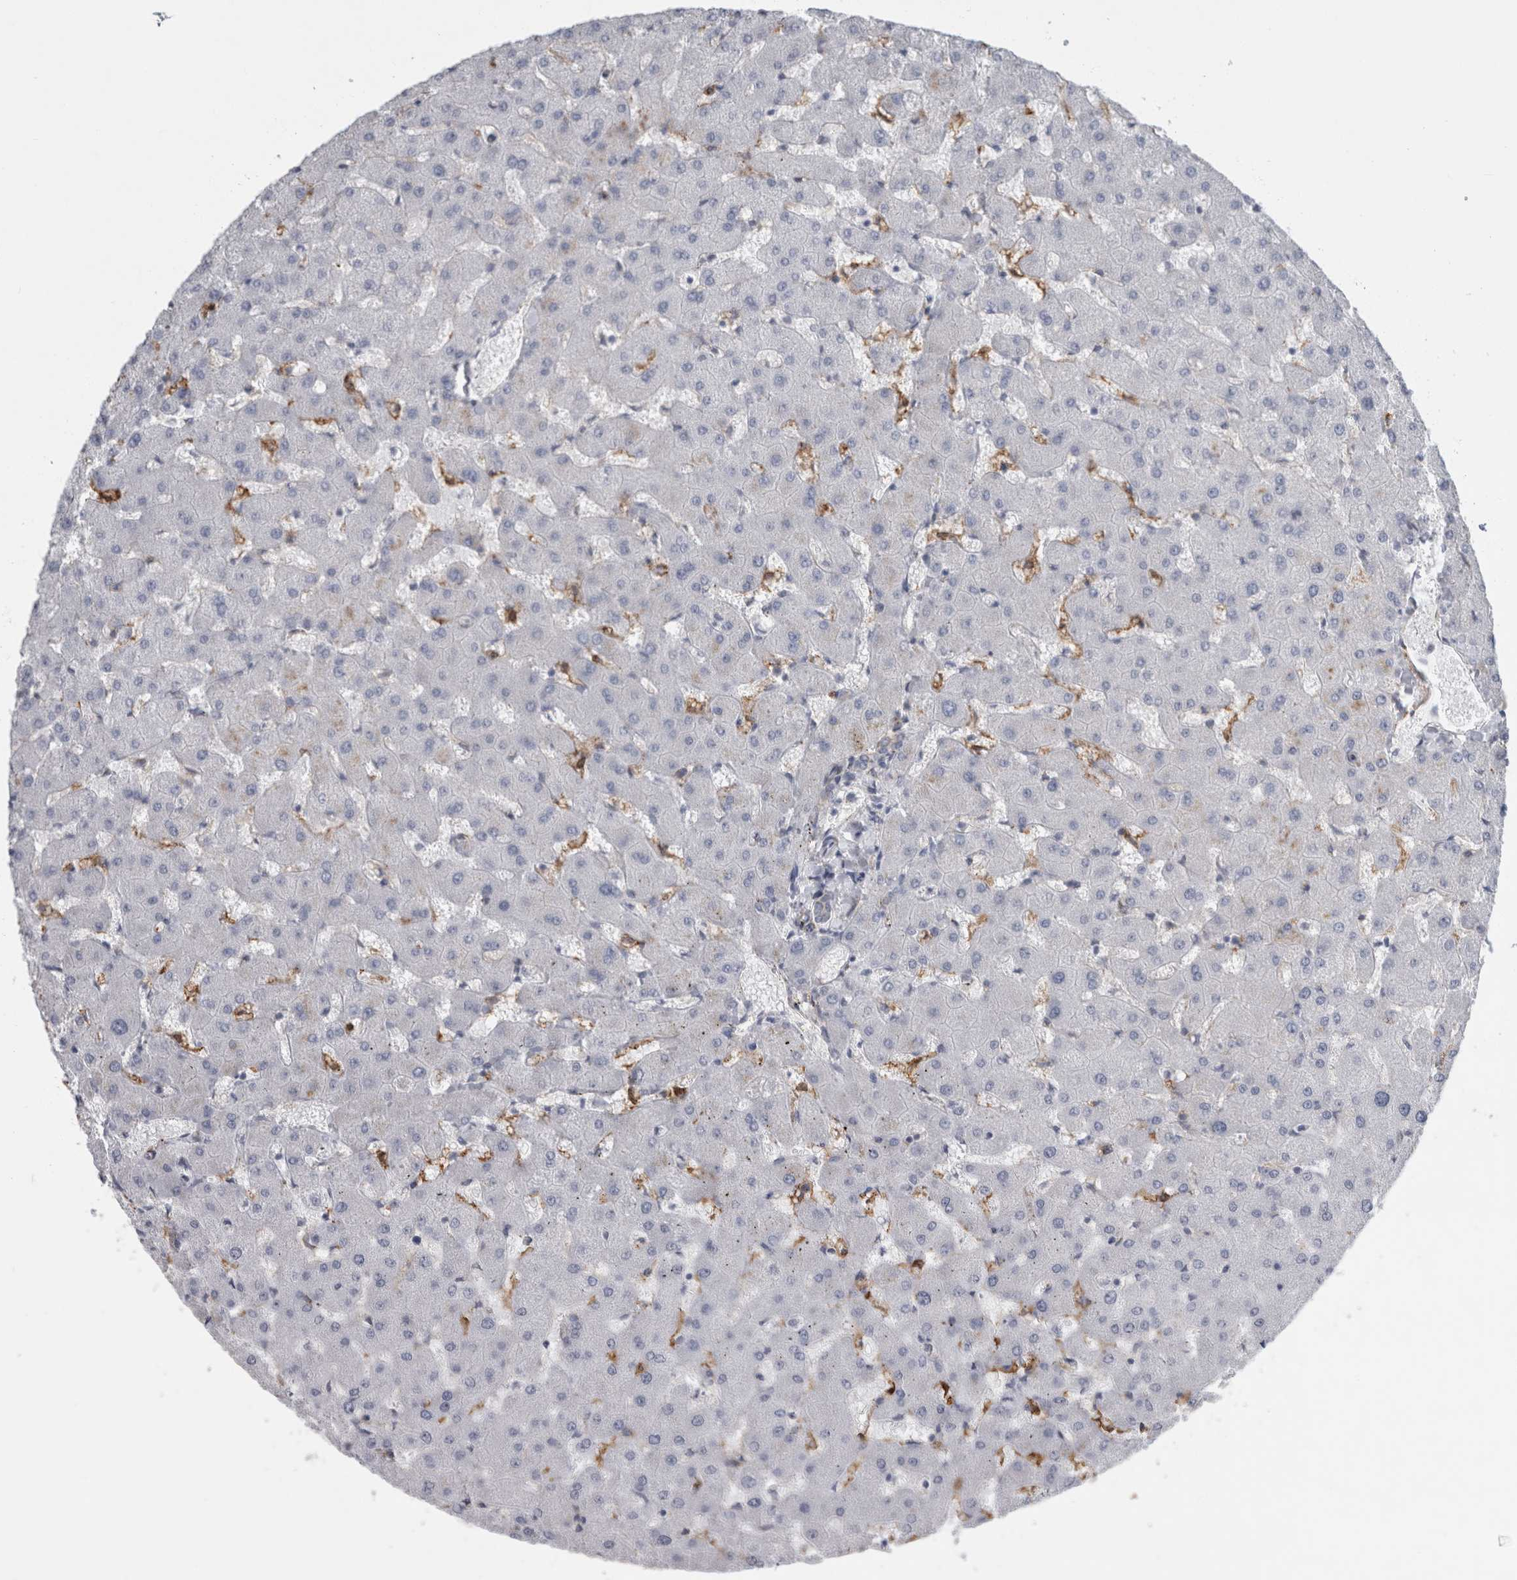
{"staining": {"intensity": "negative", "quantity": "none", "location": "none"}, "tissue": "liver", "cell_type": "Cholangiocytes", "image_type": "normal", "snomed": [{"axis": "morphology", "description": "Normal tissue, NOS"}, {"axis": "topography", "description": "Liver"}], "caption": "An immunohistochemistry (IHC) image of benign liver is shown. There is no staining in cholangiocytes of liver.", "gene": "DNAJC24", "patient": {"sex": "female", "age": 63}}